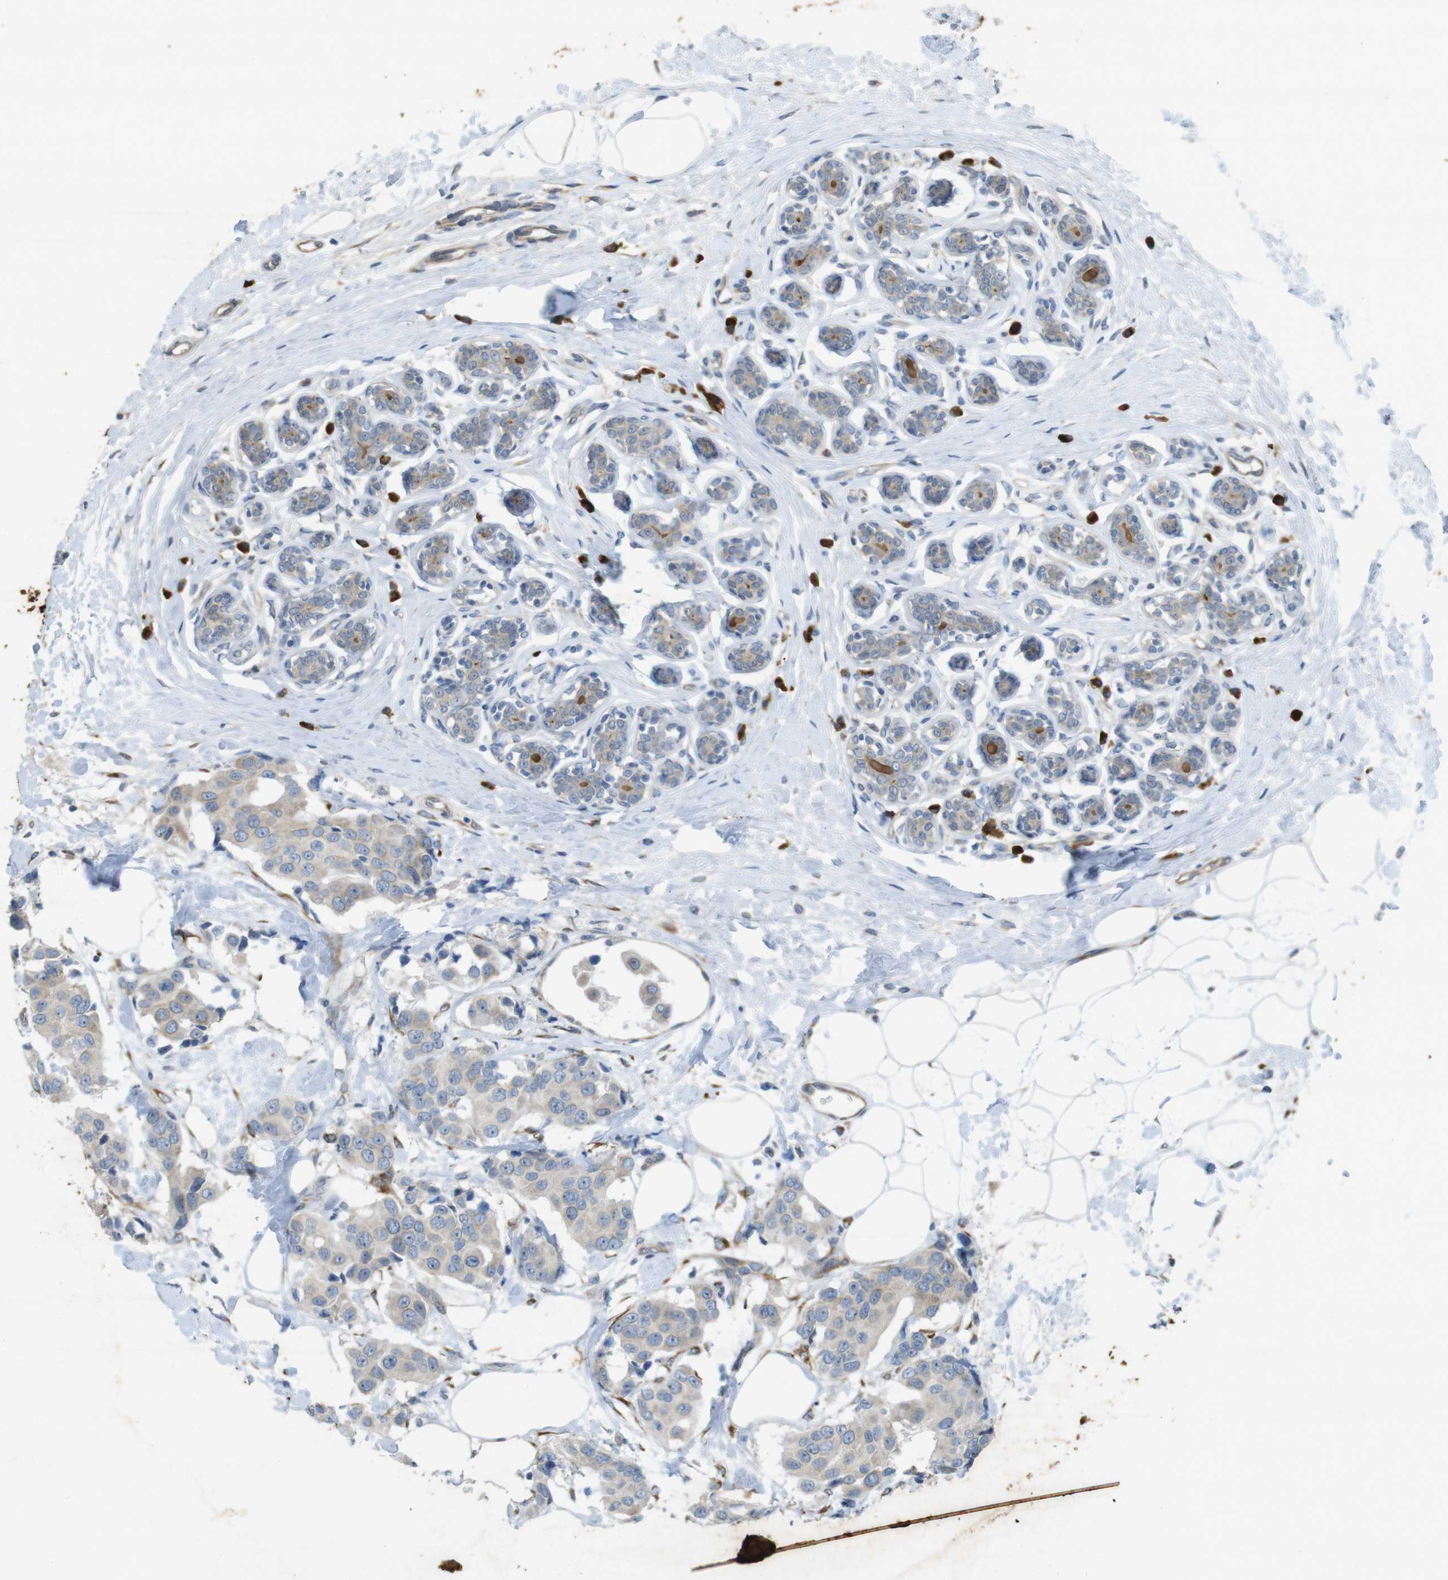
{"staining": {"intensity": "weak", "quantity": ">75%", "location": "cytoplasmic/membranous"}, "tissue": "breast cancer", "cell_type": "Tumor cells", "image_type": "cancer", "snomed": [{"axis": "morphology", "description": "Normal tissue, NOS"}, {"axis": "morphology", "description": "Duct carcinoma"}, {"axis": "topography", "description": "Breast"}], "caption": "High-power microscopy captured an immunohistochemistry (IHC) photomicrograph of breast cancer, revealing weak cytoplasmic/membranous positivity in approximately >75% of tumor cells.", "gene": "FLCN", "patient": {"sex": "female", "age": 39}}